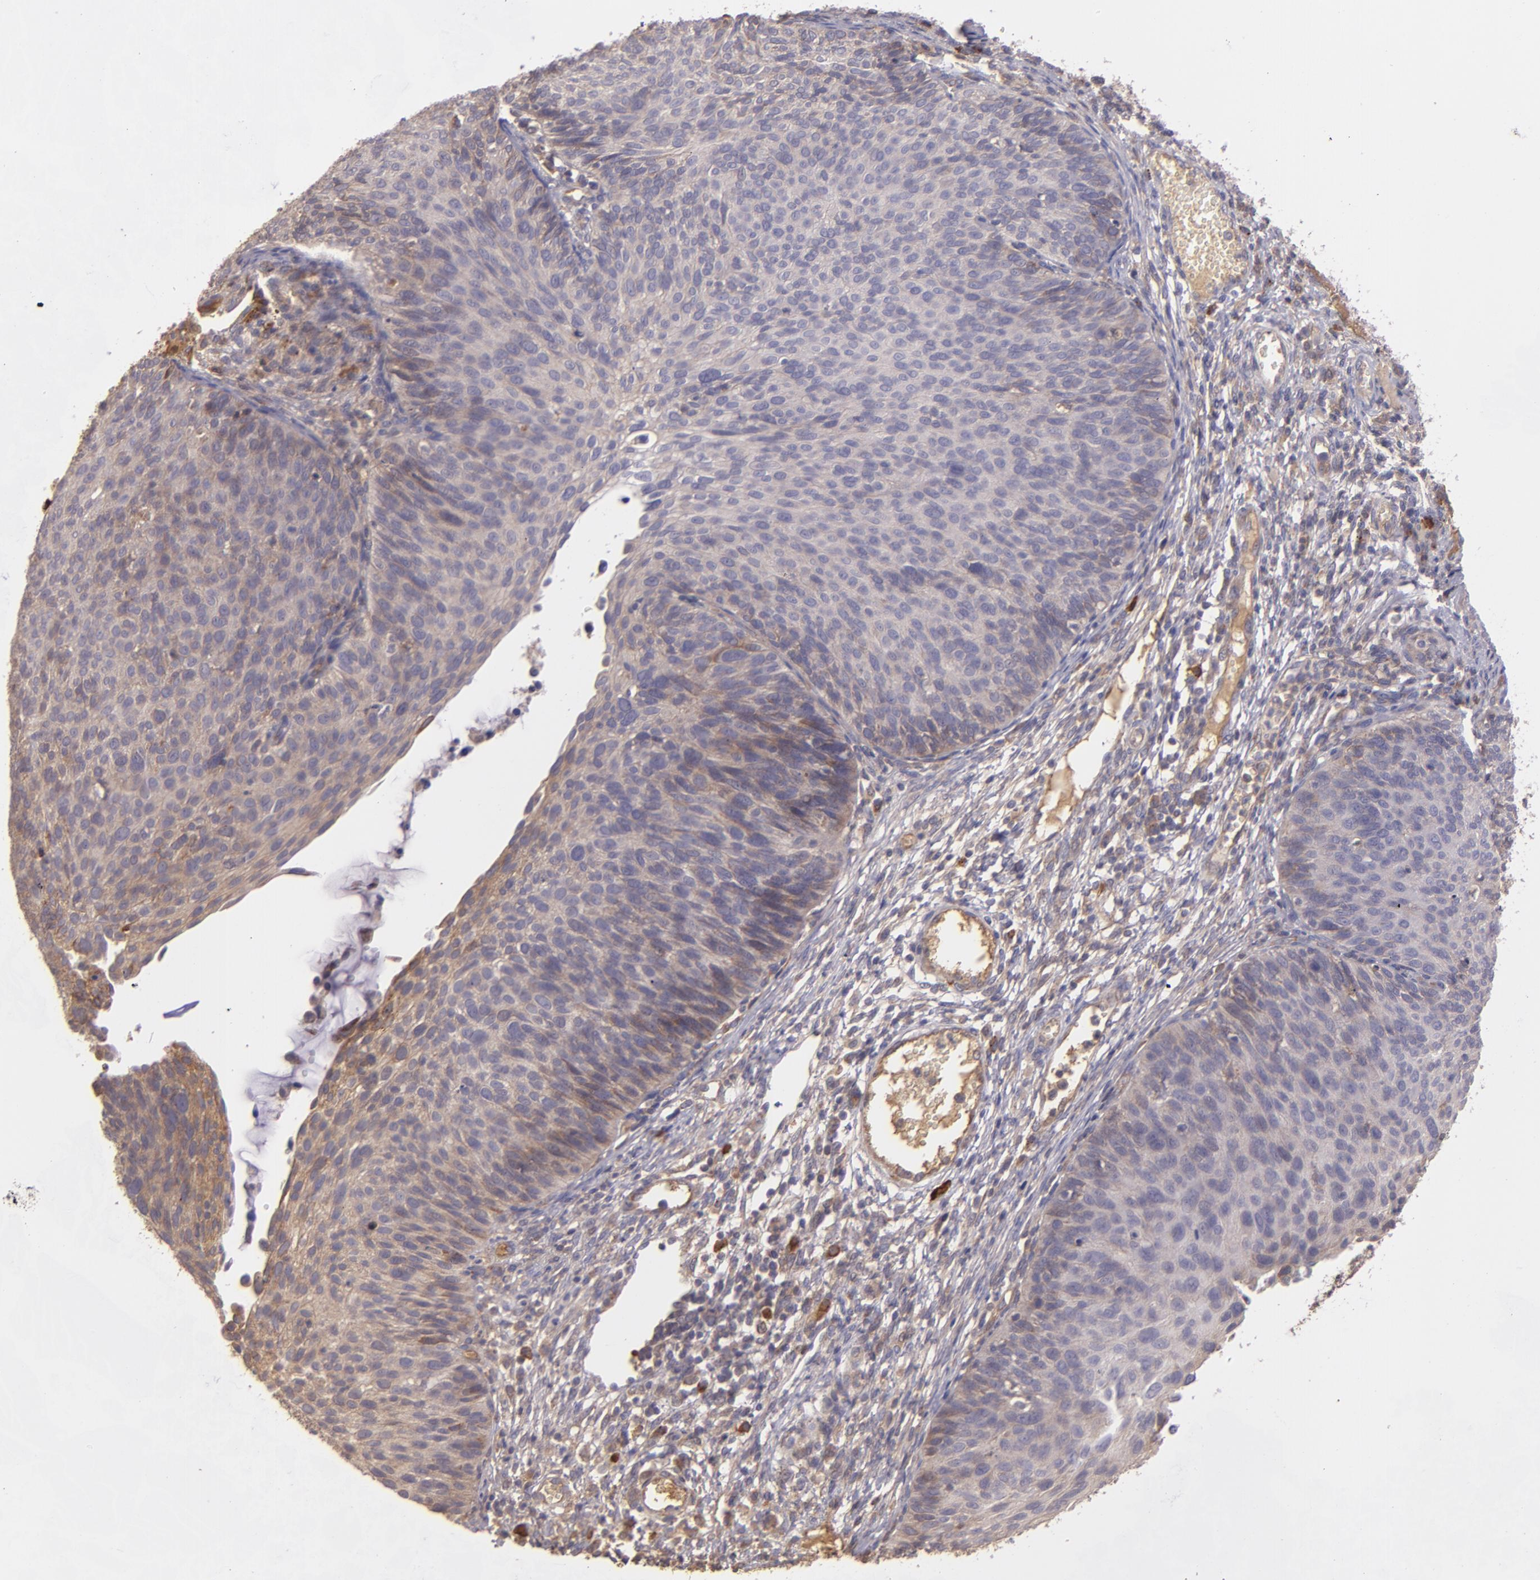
{"staining": {"intensity": "moderate", "quantity": ">75%", "location": "cytoplasmic/membranous"}, "tissue": "cervical cancer", "cell_type": "Tumor cells", "image_type": "cancer", "snomed": [{"axis": "morphology", "description": "Squamous cell carcinoma, NOS"}, {"axis": "topography", "description": "Cervix"}], "caption": "Immunohistochemistry image of cervical cancer stained for a protein (brown), which exhibits medium levels of moderate cytoplasmic/membranous expression in approximately >75% of tumor cells.", "gene": "ECE1", "patient": {"sex": "female", "age": 36}}